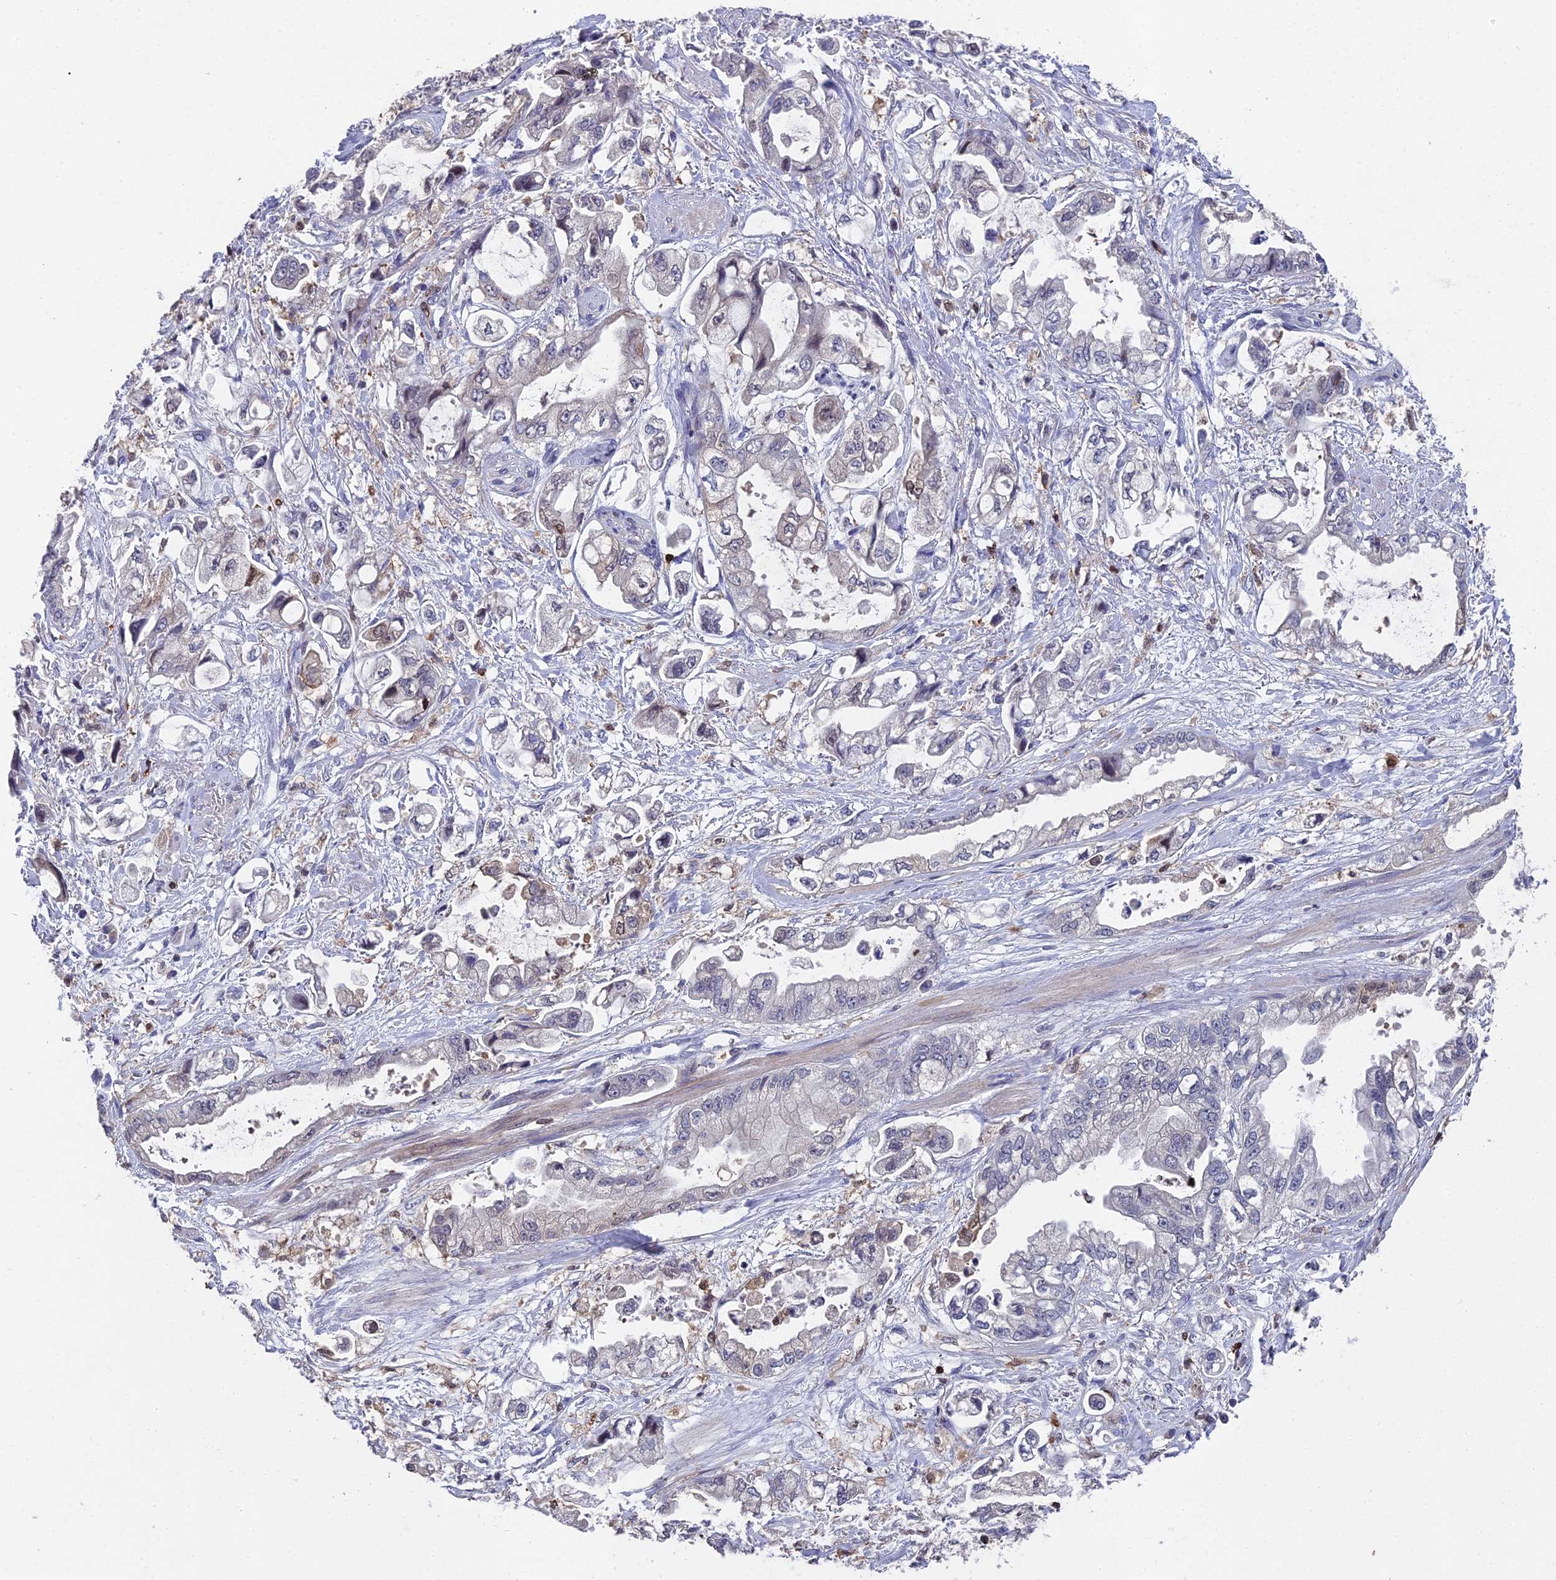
{"staining": {"intensity": "negative", "quantity": "none", "location": "none"}, "tissue": "stomach cancer", "cell_type": "Tumor cells", "image_type": "cancer", "snomed": [{"axis": "morphology", "description": "Adenocarcinoma, NOS"}, {"axis": "topography", "description": "Stomach"}], "caption": "A micrograph of adenocarcinoma (stomach) stained for a protein shows no brown staining in tumor cells.", "gene": "GALK2", "patient": {"sex": "male", "age": 62}}